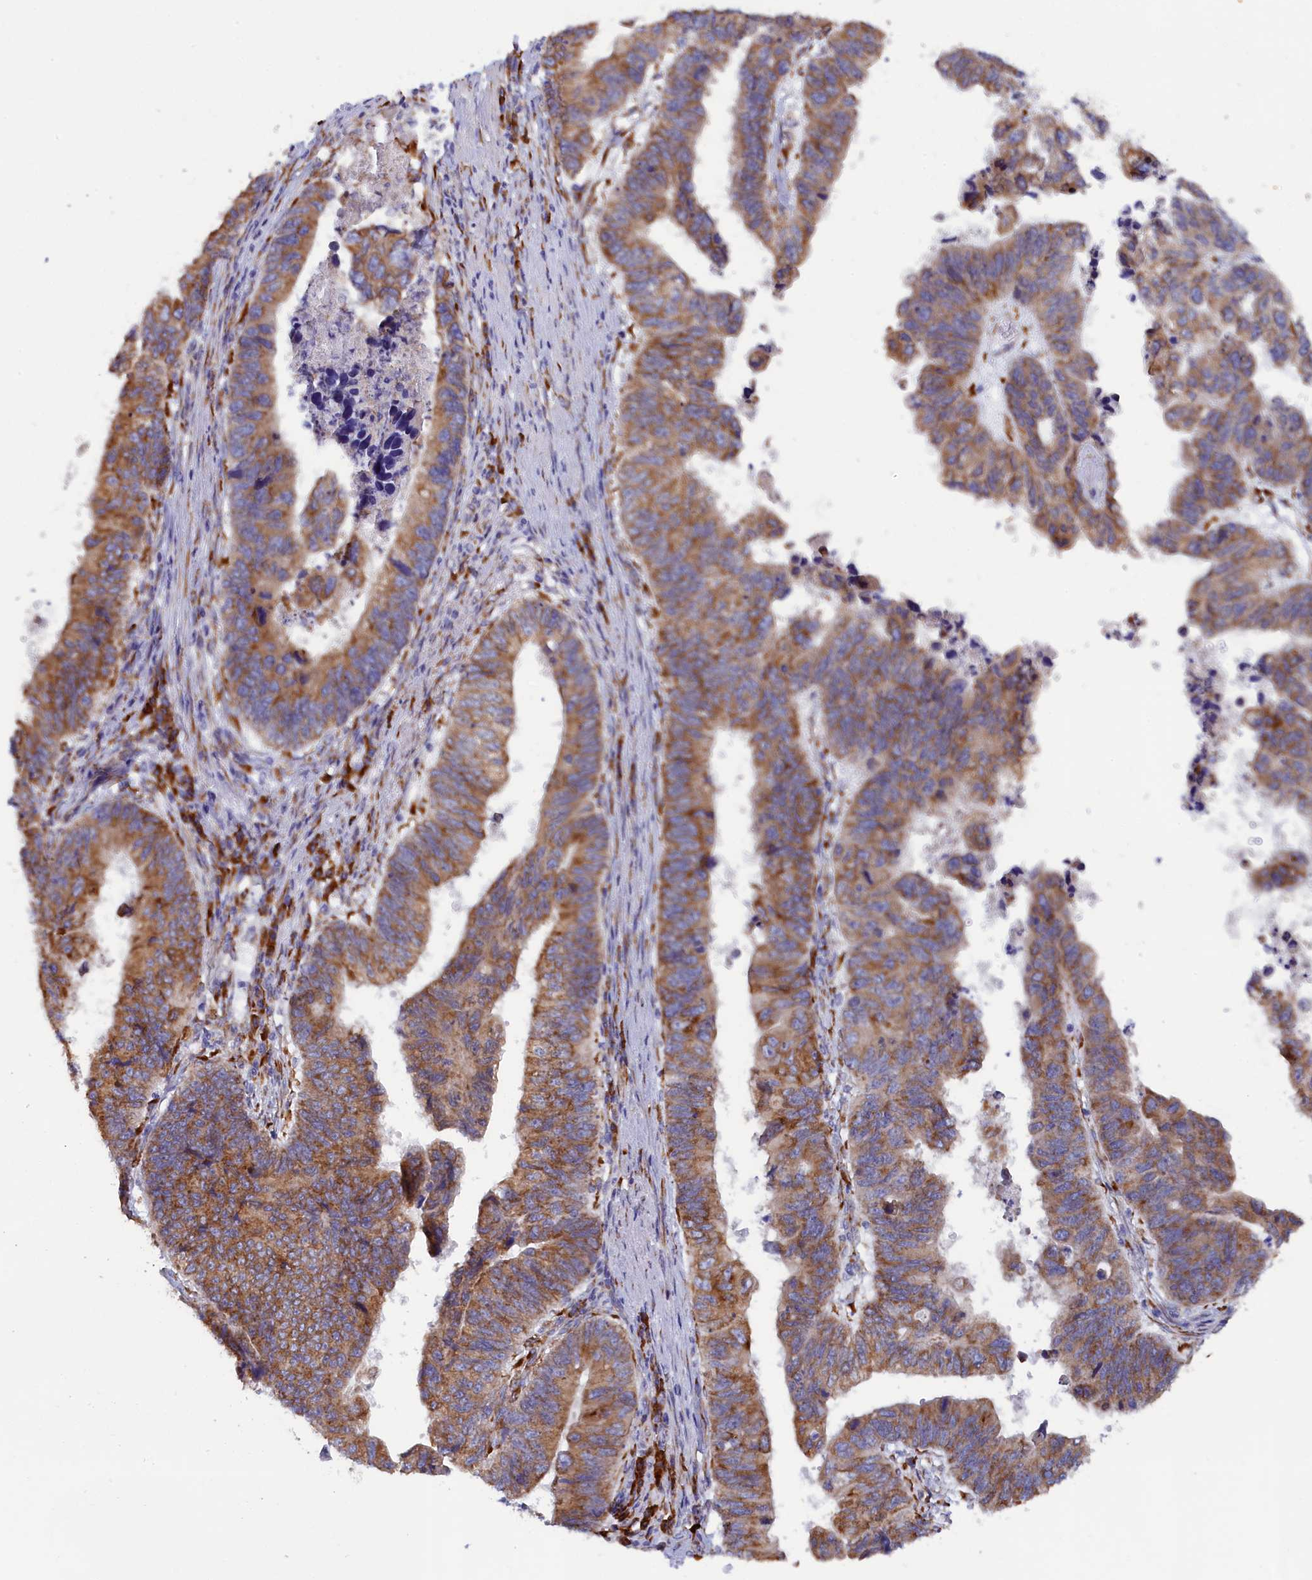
{"staining": {"intensity": "moderate", "quantity": ">75%", "location": "cytoplasmic/membranous"}, "tissue": "stomach cancer", "cell_type": "Tumor cells", "image_type": "cancer", "snomed": [{"axis": "morphology", "description": "Adenocarcinoma, NOS"}, {"axis": "topography", "description": "Stomach"}], "caption": "A micrograph of human adenocarcinoma (stomach) stained for a protein shows moderate cytoplasmic/membranous brown staining in tumor cells.", "gene": "CCDC68", "patient": {"sex": "male", "age": 59}}